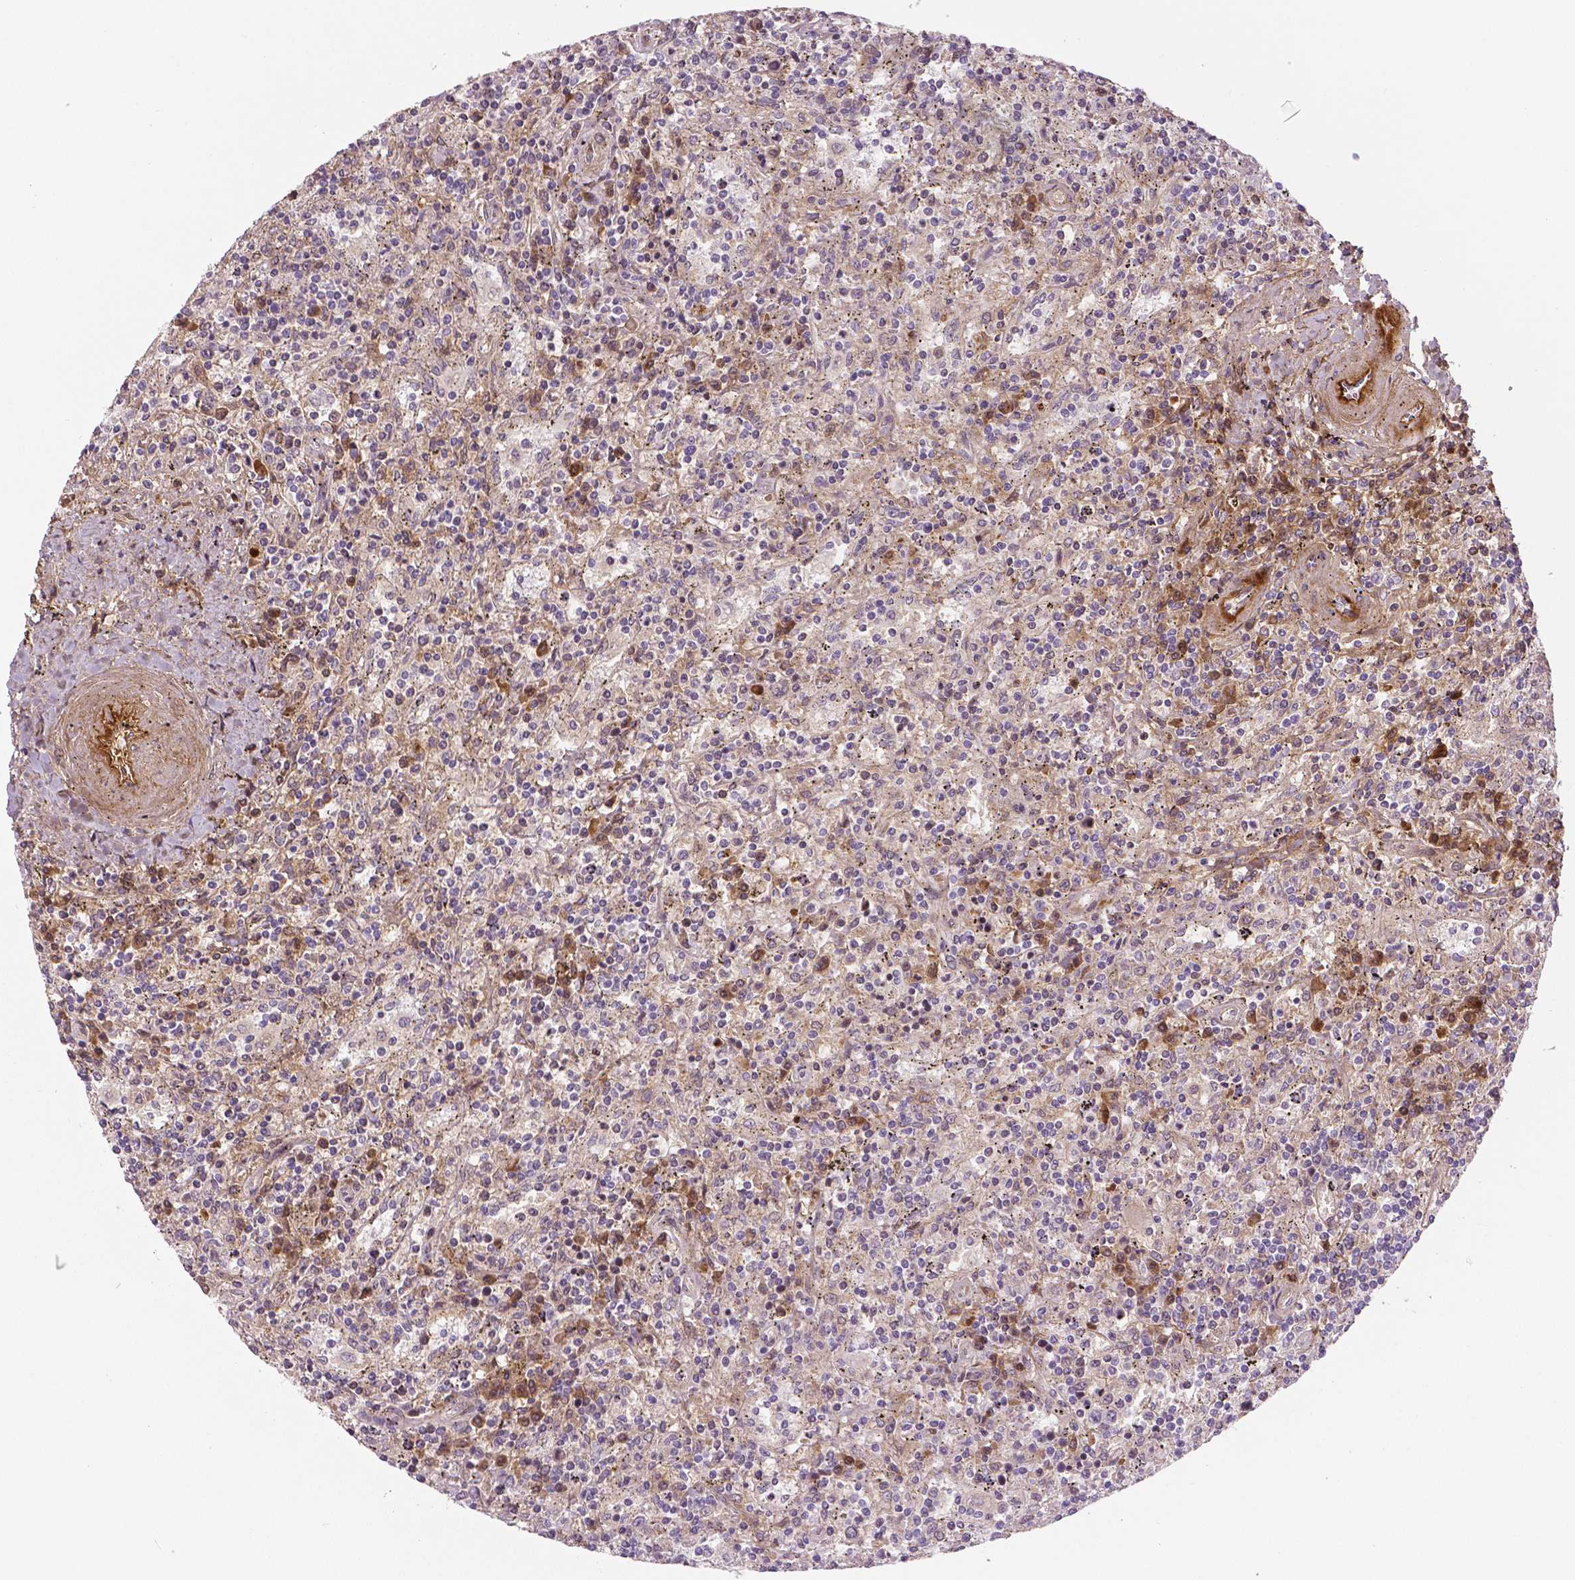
{"staining": {"intensity": "negative", "quantity": "none", "location": "none"}, "tissue": "lymphoma", "cell_type": "Tumor cells", "image_type": "cancer", "snomed": [{"axis": "morphology", "description": "Malignant lymphoma, non-Hodgkin's type, Low grade"}, {"axis": "topography", "description": "Spleen"}], "caption": "Image shows no significant protein staining in tumor cells of lymphoma.", "gene": "FLT1", "patient": {"sex": "male", "age": 62}}